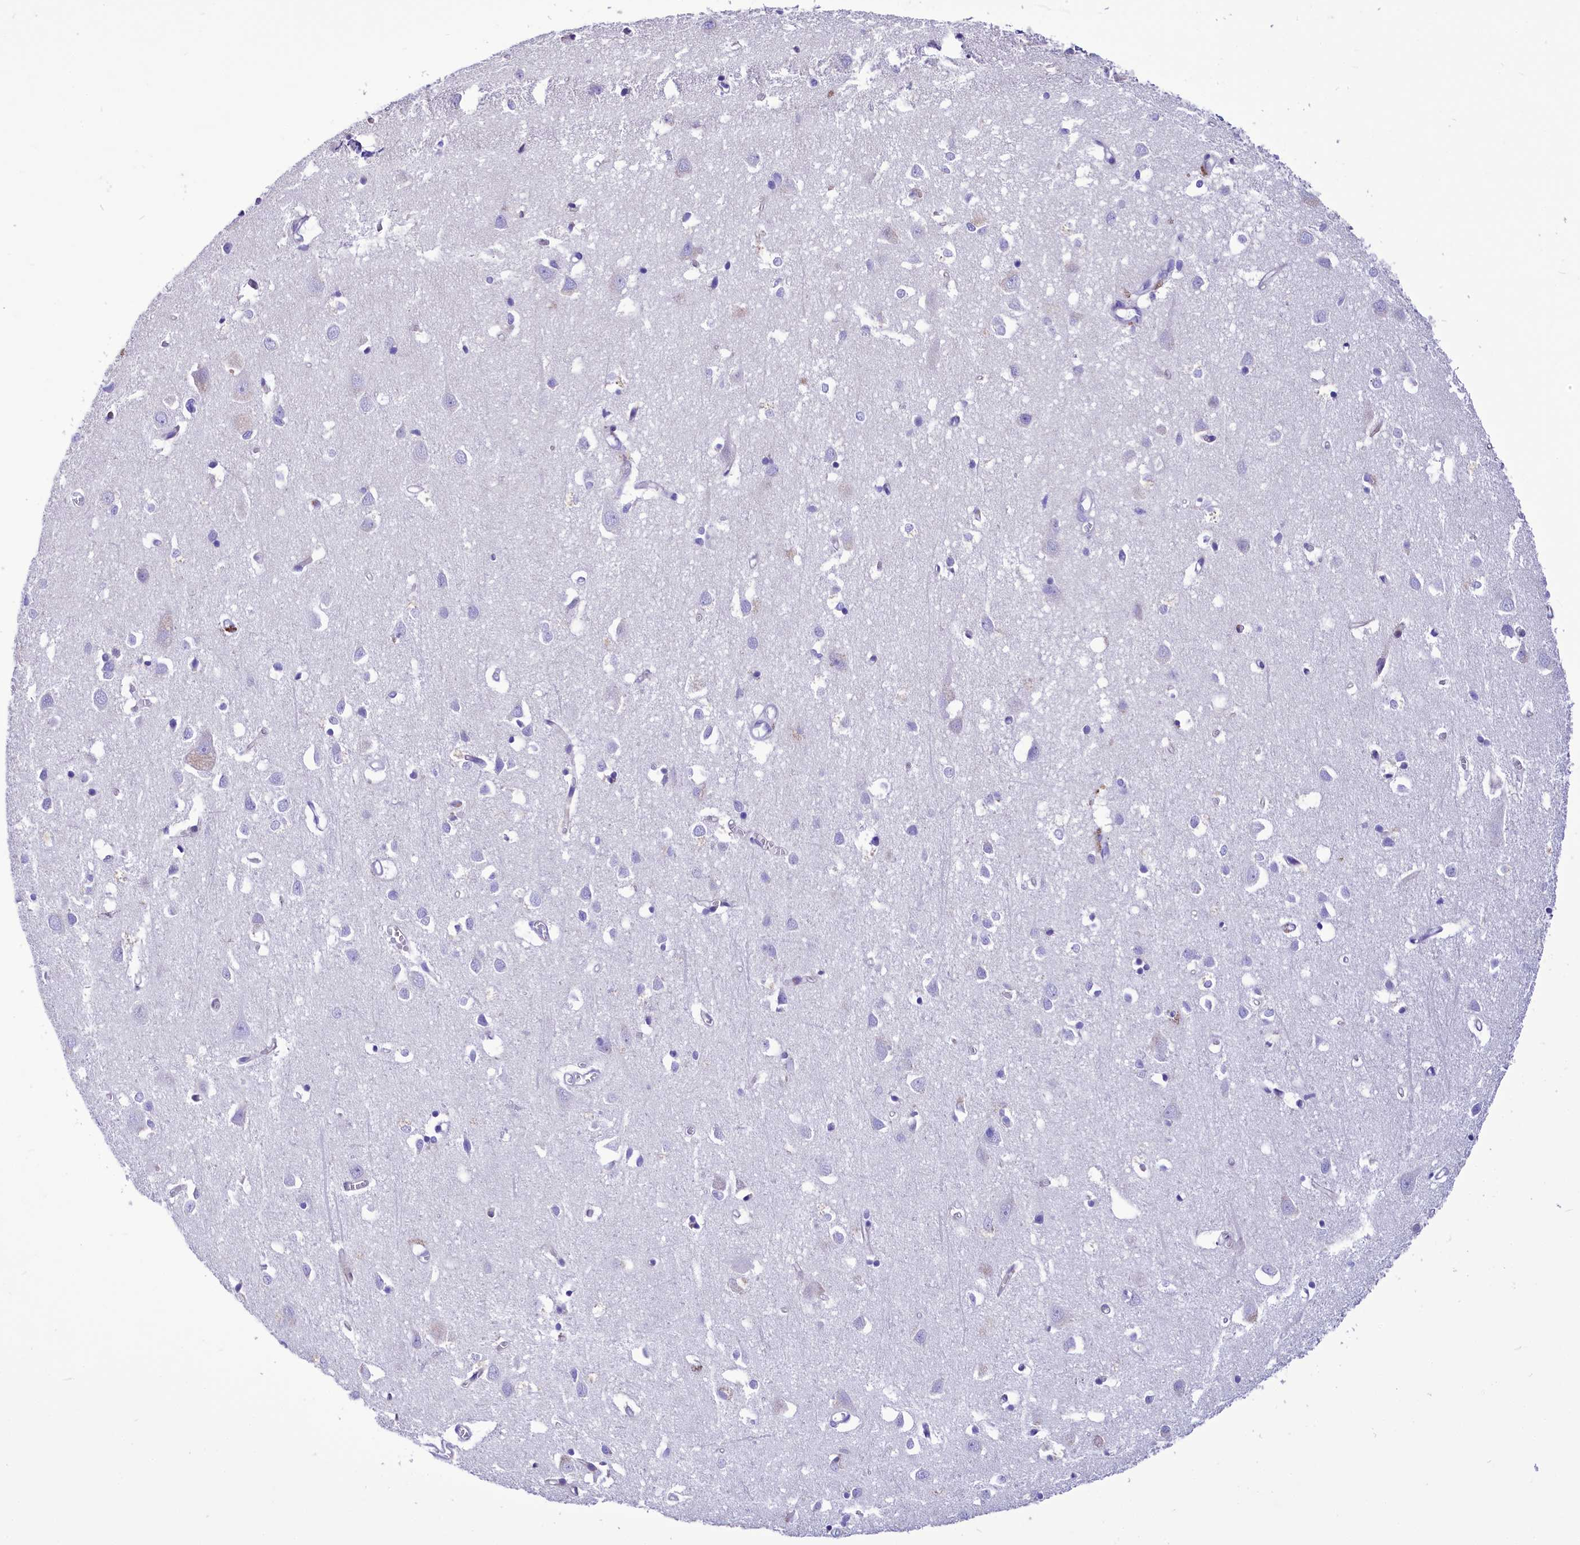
{"staining": {"intensity": "negative", "quantity": "none", "location": "none"}, "tissue": "cerebral cortex", "cell_type": "Endothelial cells", "image_type": "normal", "snomed": [{"axis": "morphology", "description": "Normal tissue, NOS"}, {"axis": "topography", "description": "Cerebral cortex"}], "caption": "The image shows no significant expression in endothelial cells of cerebral cortex.", "gene": "TTC36", "patient": {"sex": "female", "age": 64}}